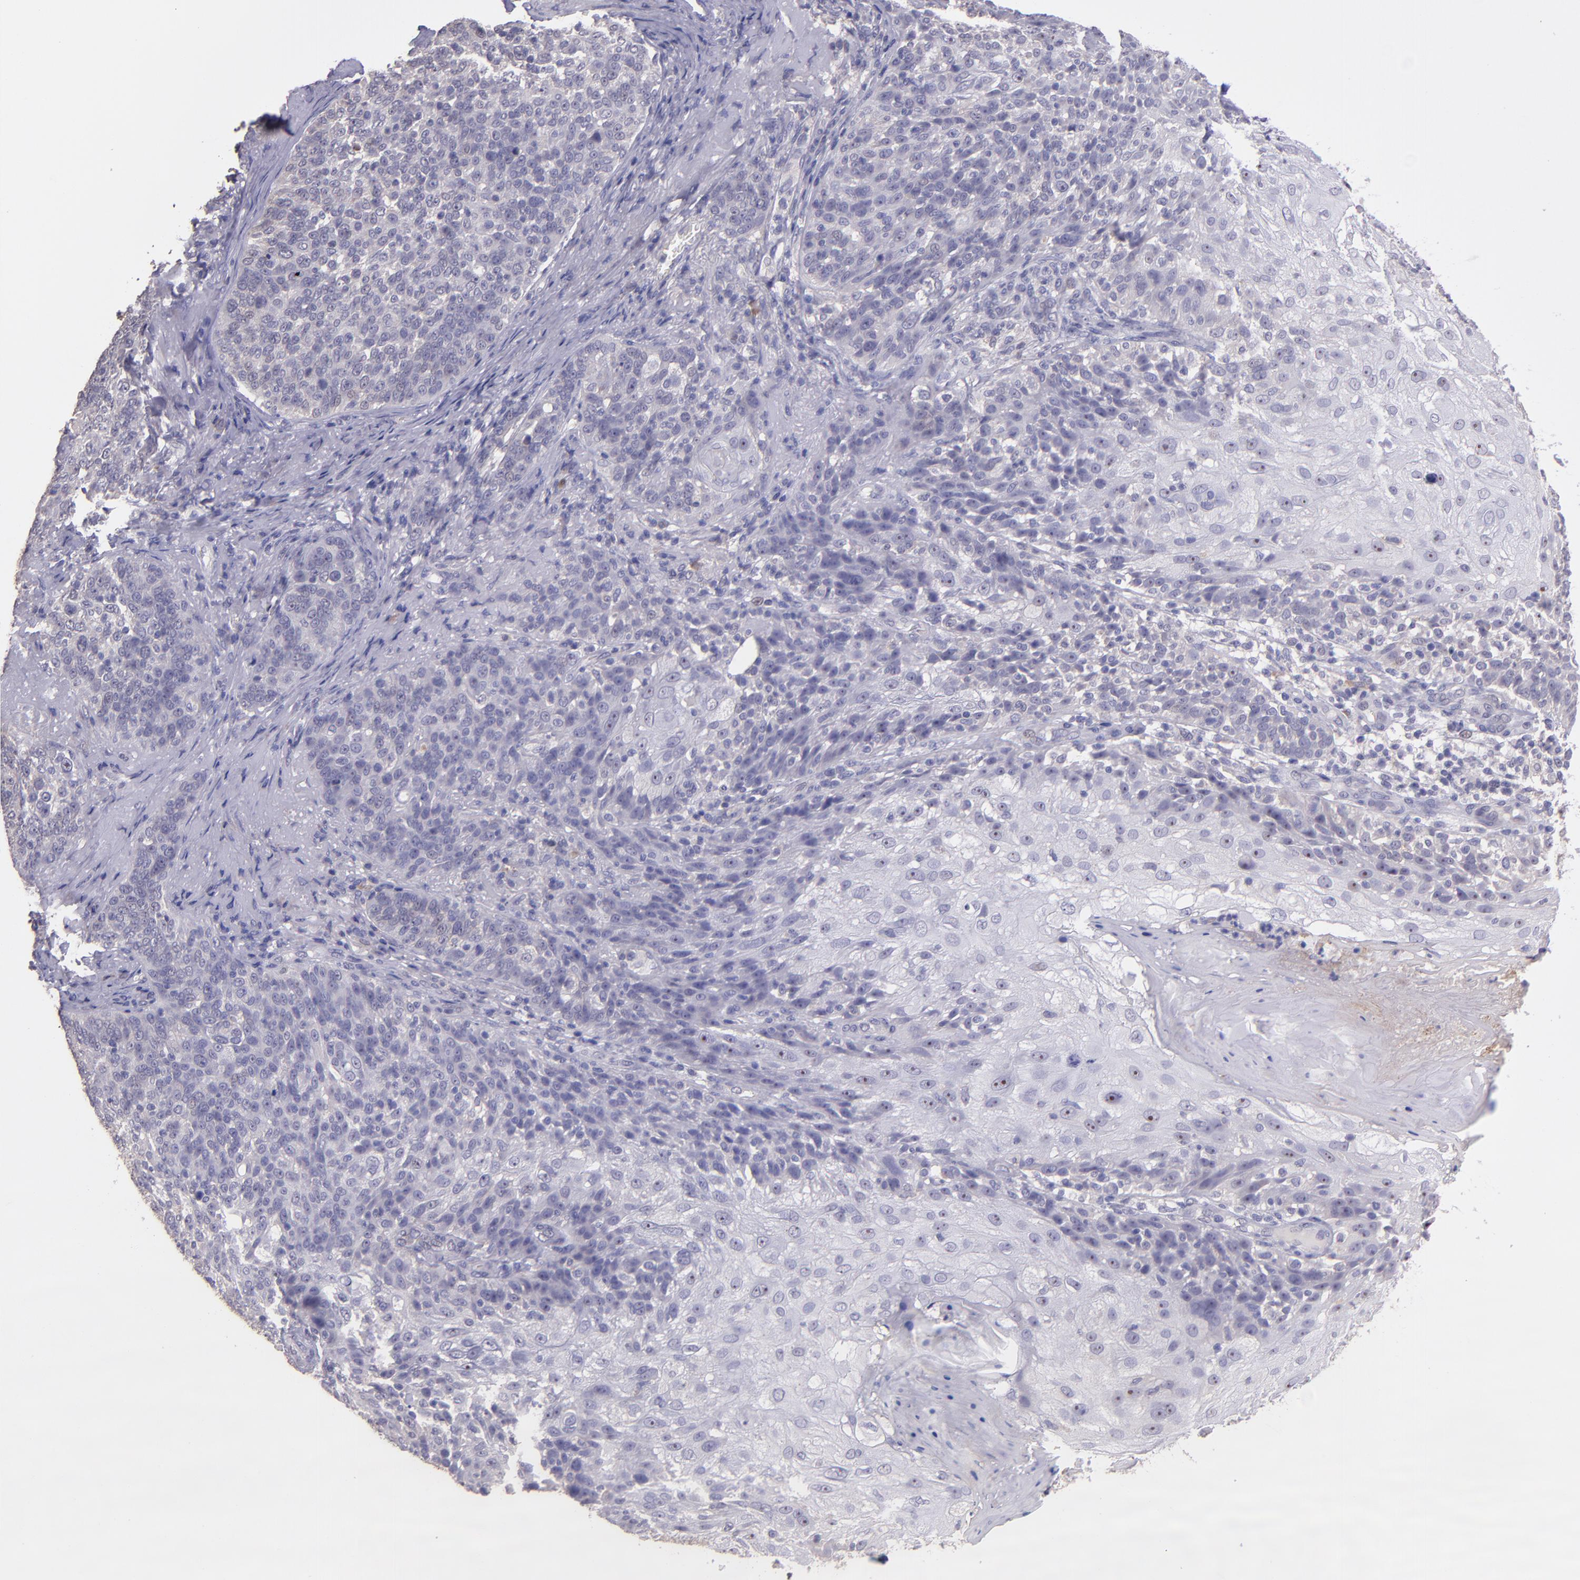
{"staining": {"intensity": "negative", "quantity": "none", "location": "none"}, "tissue": "skin cancer", "cell_type": "Tumor cells", "image_type": "cancer", "snomed": [{"axis": "morphology", "description": "Normal tissue, NOS"}, {"axis": "morphology", "description": "Squamous cell carcinoma, NOS"}, {"axis": "topography", "description": "Skin"}], "caption": "Human skin cancer stained for a protein using immunohistochemistry shows no positivity in tumor cells.", "gene": "PAPPA", "patient": {"sex": "female", "age": 83}}